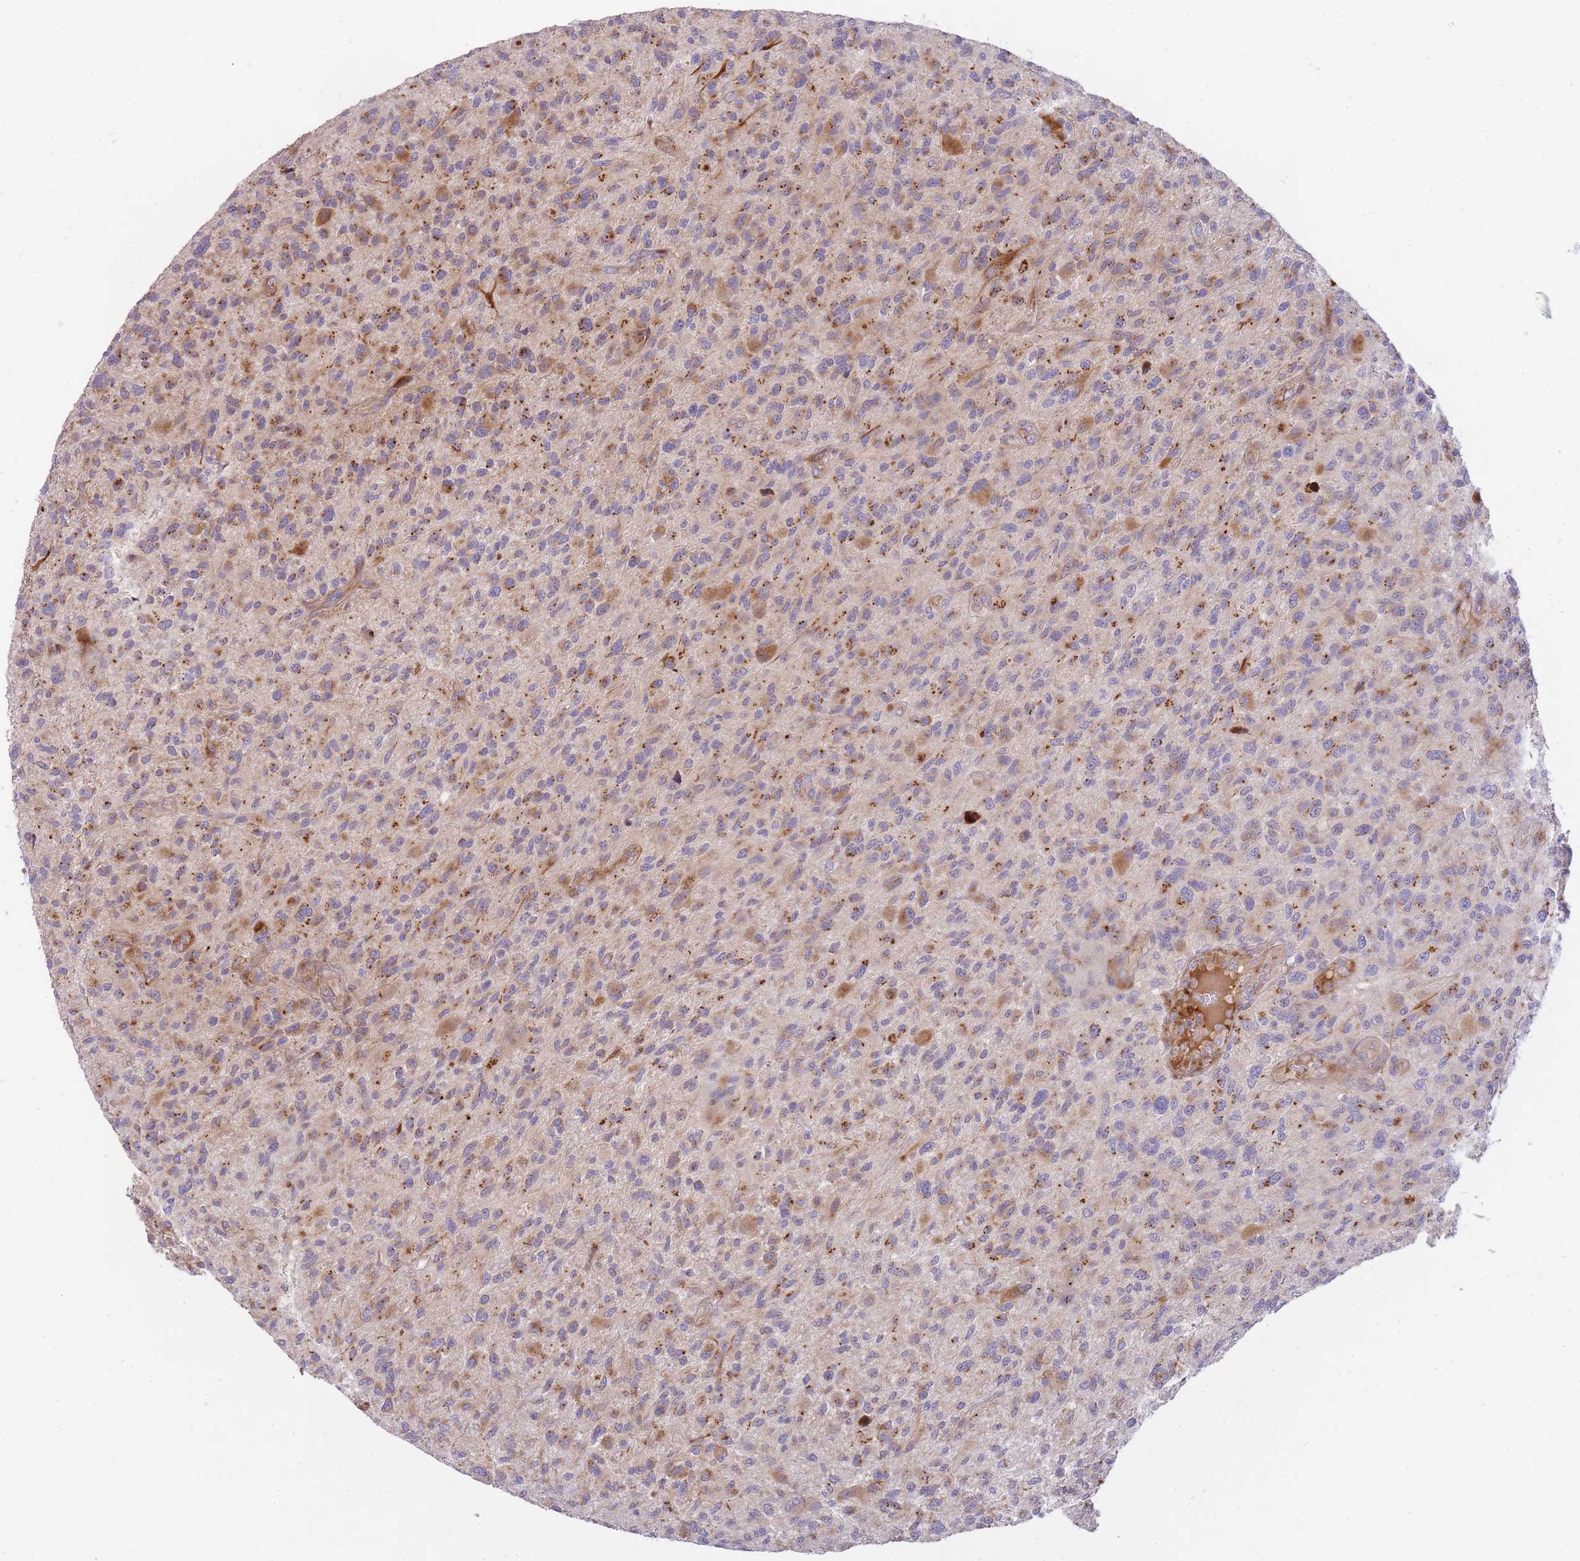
{"staining": {"intensity": "moderate", "quantity": "25%-75%", "location": "cytoplasmic/membranous"}, "tissue": "glioma", "cell_type": "Tumor cells", "image_type": "cancer", "snomed": [{"axis": "morphology", "description": "Glioma, malignant, High grade"}, {"axis": "topography", "description": "Brain"}], "caption": "Immunohistochemical staining of malignant glioma (high-grade) reveals medium levels of moderate cytoplasmic/membranous positivity in about 25%-75% of tumor cells.", "gene": "ATP5MC2", "patient": {"sex": "male", "age": 47}}